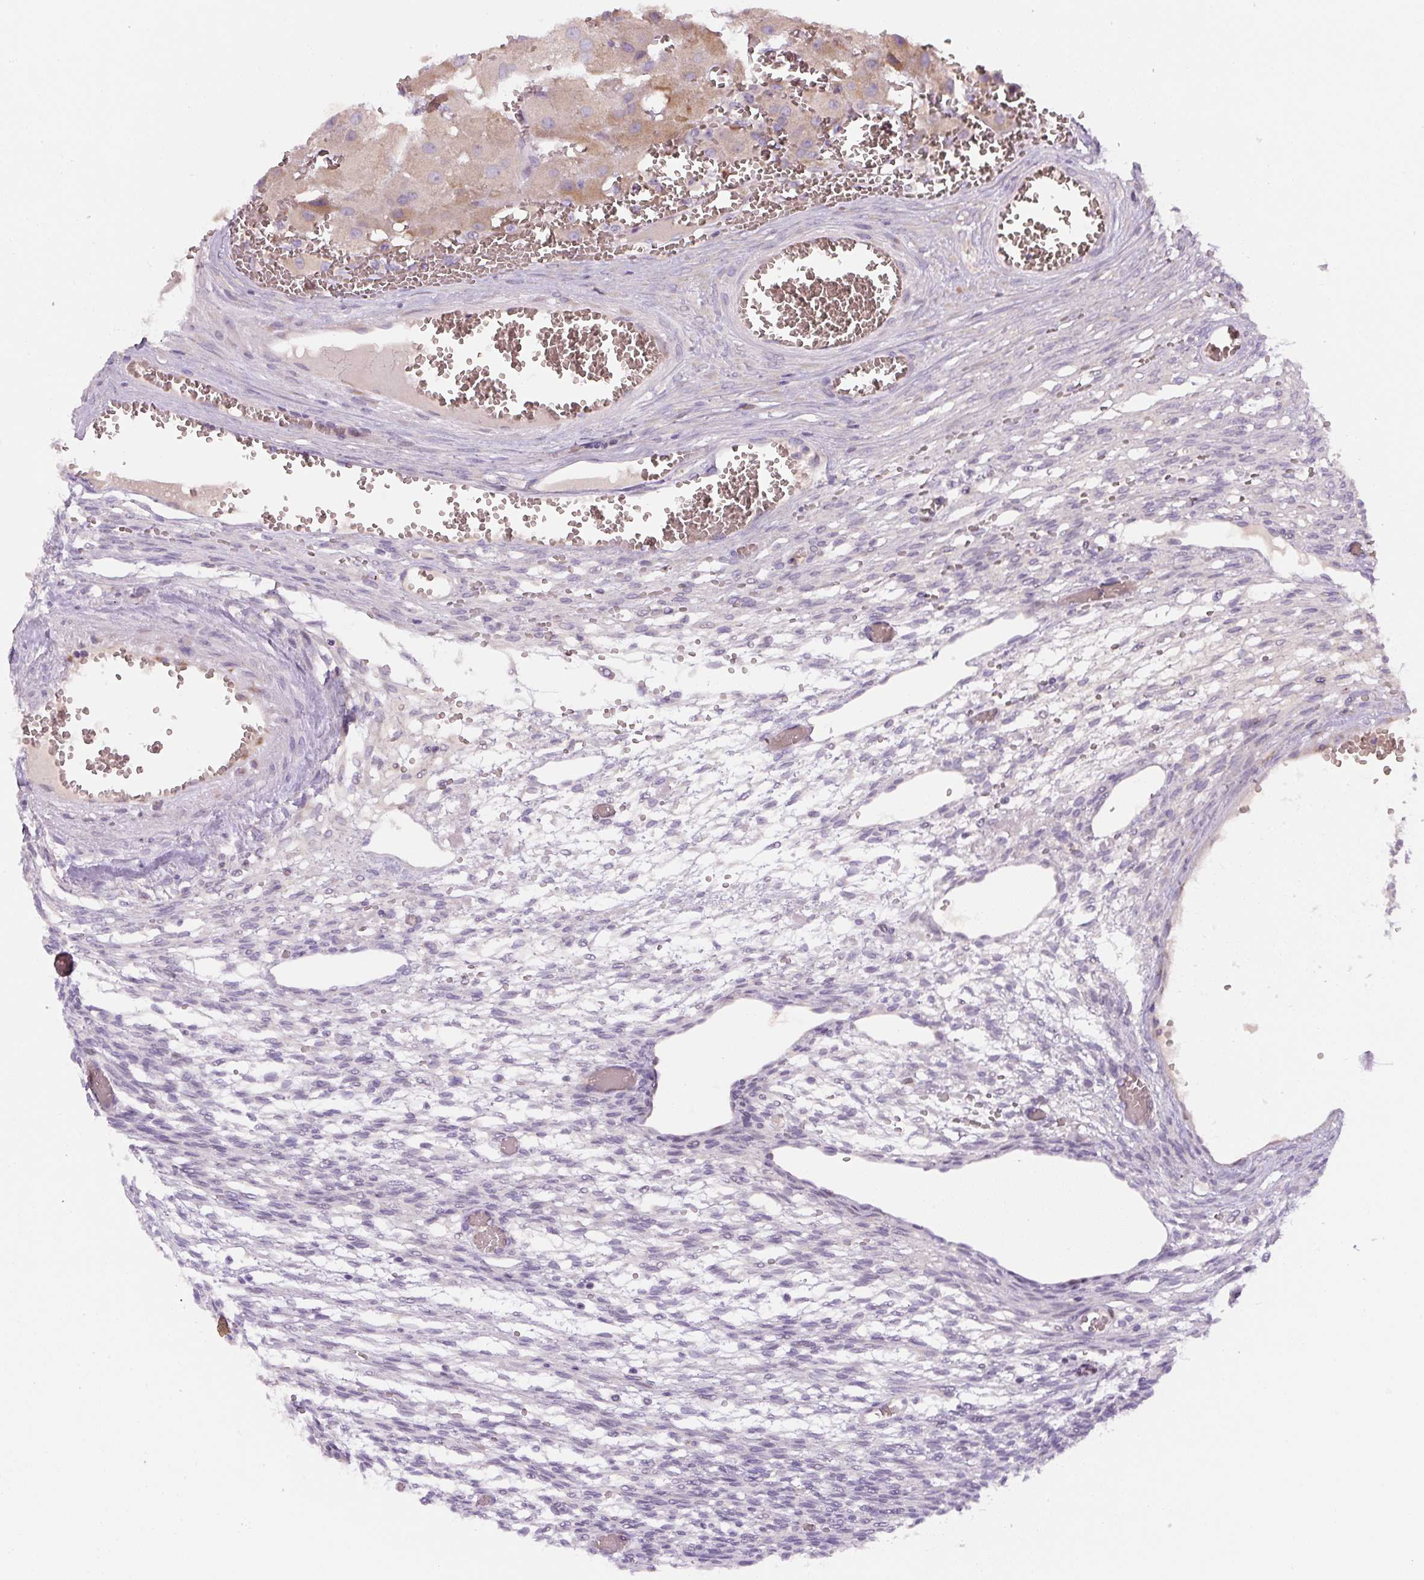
{"staining": {"intensity": "weak", "quantity": ">75%", "location": "cytoplasmic/membranous"}, "tissue": "ovary", "cell_type": "Follicle cells", "image_type": "normal", "snomed": [{"axis": "morphology", "description": "Normal tissue, NOS"}, {"axis": "topography", "description": "Ovary"}], "caption": "This histopathology image exhibits immunohistochemistry (IHC) staining of benign human ovary, with low weak cytoplasmic/membranous positivity in about >75% of follicle cells.", "gene": "YIF1B", "patient": {"sex": "female", "age": 67}}